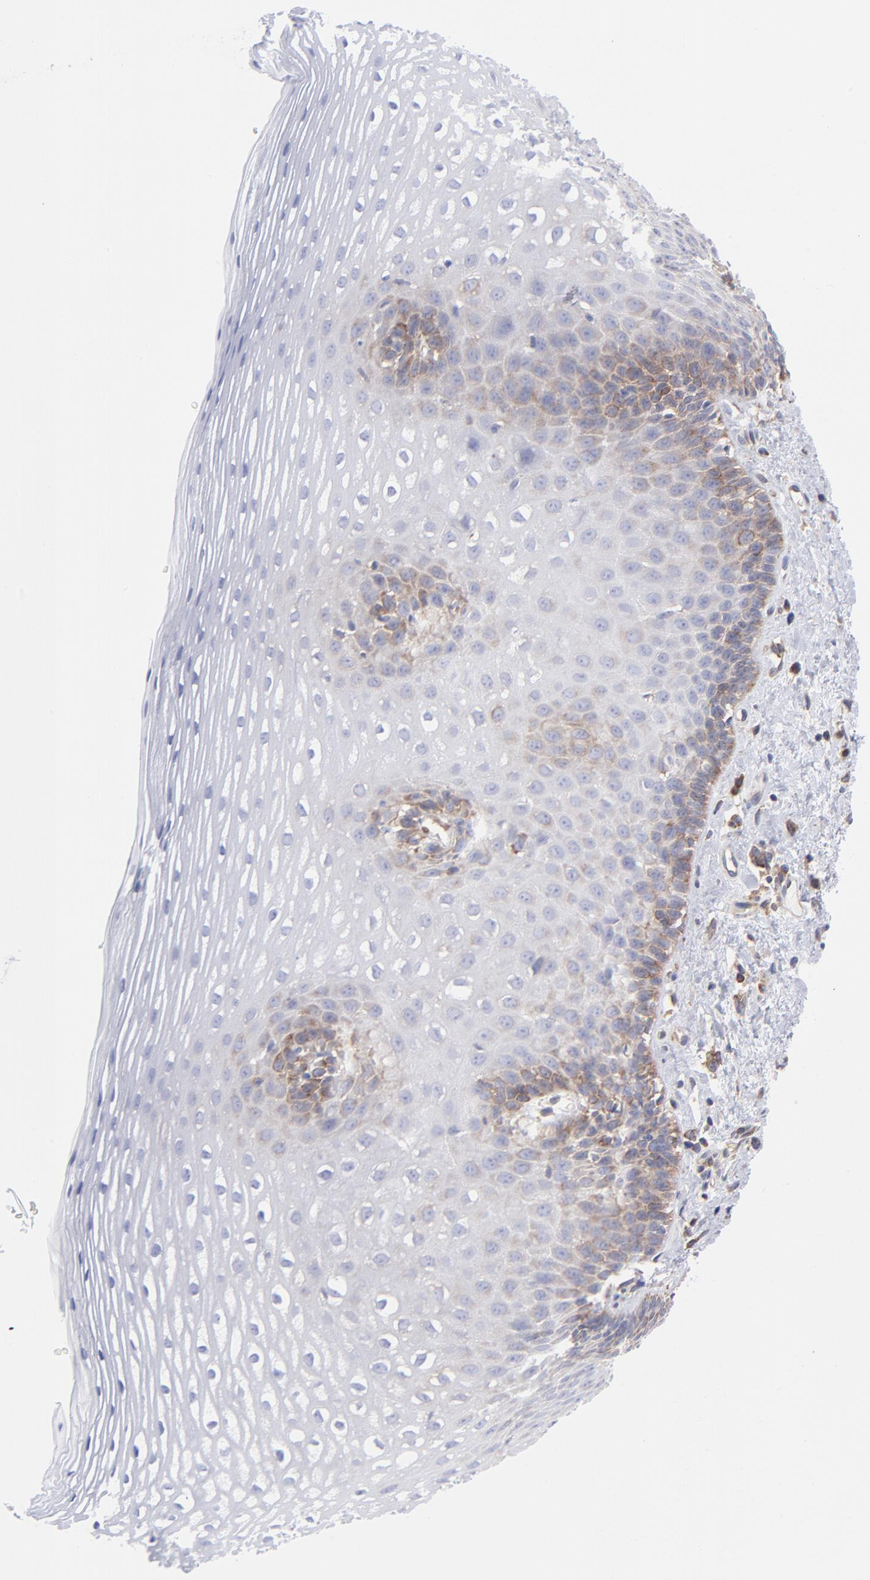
{"staining": {"intensity": "moderate", "quantity": "<25%", "location": "cytoplasmic/membranous"}, "tissue": "esophagus", "cell_type": "Squamous epithelial cells", "image_type": "normal", "snomed": [{"axis": "morphology", "description": "Normal tissue, NOS"}, {"axis": "topography", "description": "Esophagus"}], "caption": "A brown stain labels moderate cytoplasmic/membranous positivity of a protein in squamous epithelial cells of benign human esophagus. (Brightfield microscopy of DAB IHC at high magnification).", "gene": "EIF2AK2", "patient": {"sex": "female", "age": 70}}